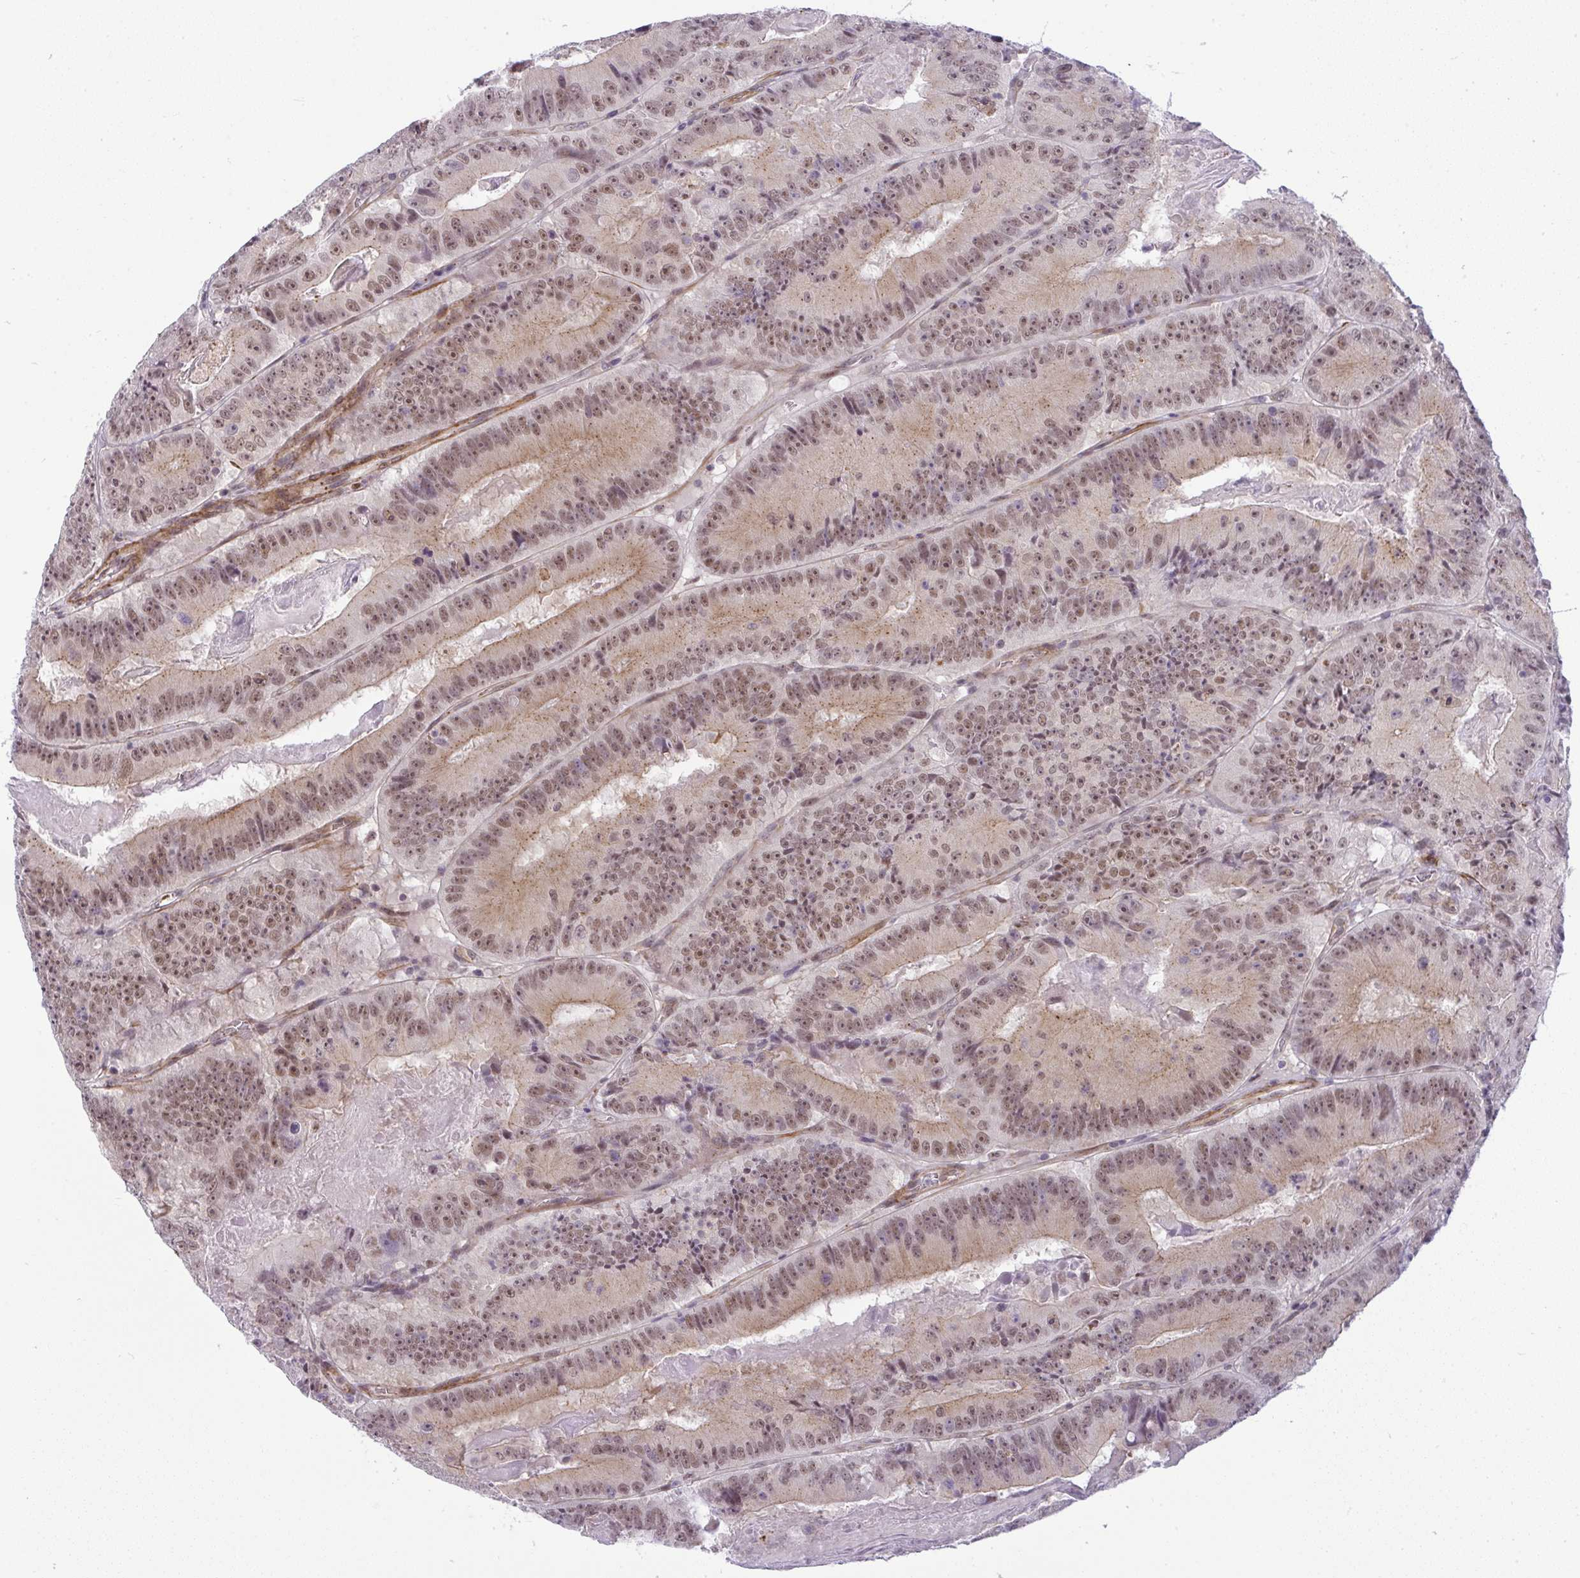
{"staining": {"intensity": "moderate", "quantity": ">75%", "location": "cytoplasmic/membranous,nuclear"}, "tissue": "colorectal cancer", "cell_type": "Tumor cells", "image_type": "cancer", "snomed": [{"axis": "morphology", "description": "Adenocarcinoma, NOS"}, {"axis": "topography", "description": "Colon"}], "caption": "Tumor cells demonstrate medium levels of moderate cytoplasmic/membranous and nuclear expression in about >75% of cells in human colorectal cancer (adenocarcinoma).", "gene": "DZIP1", "patient": {"sex": "female", "age": 86}}